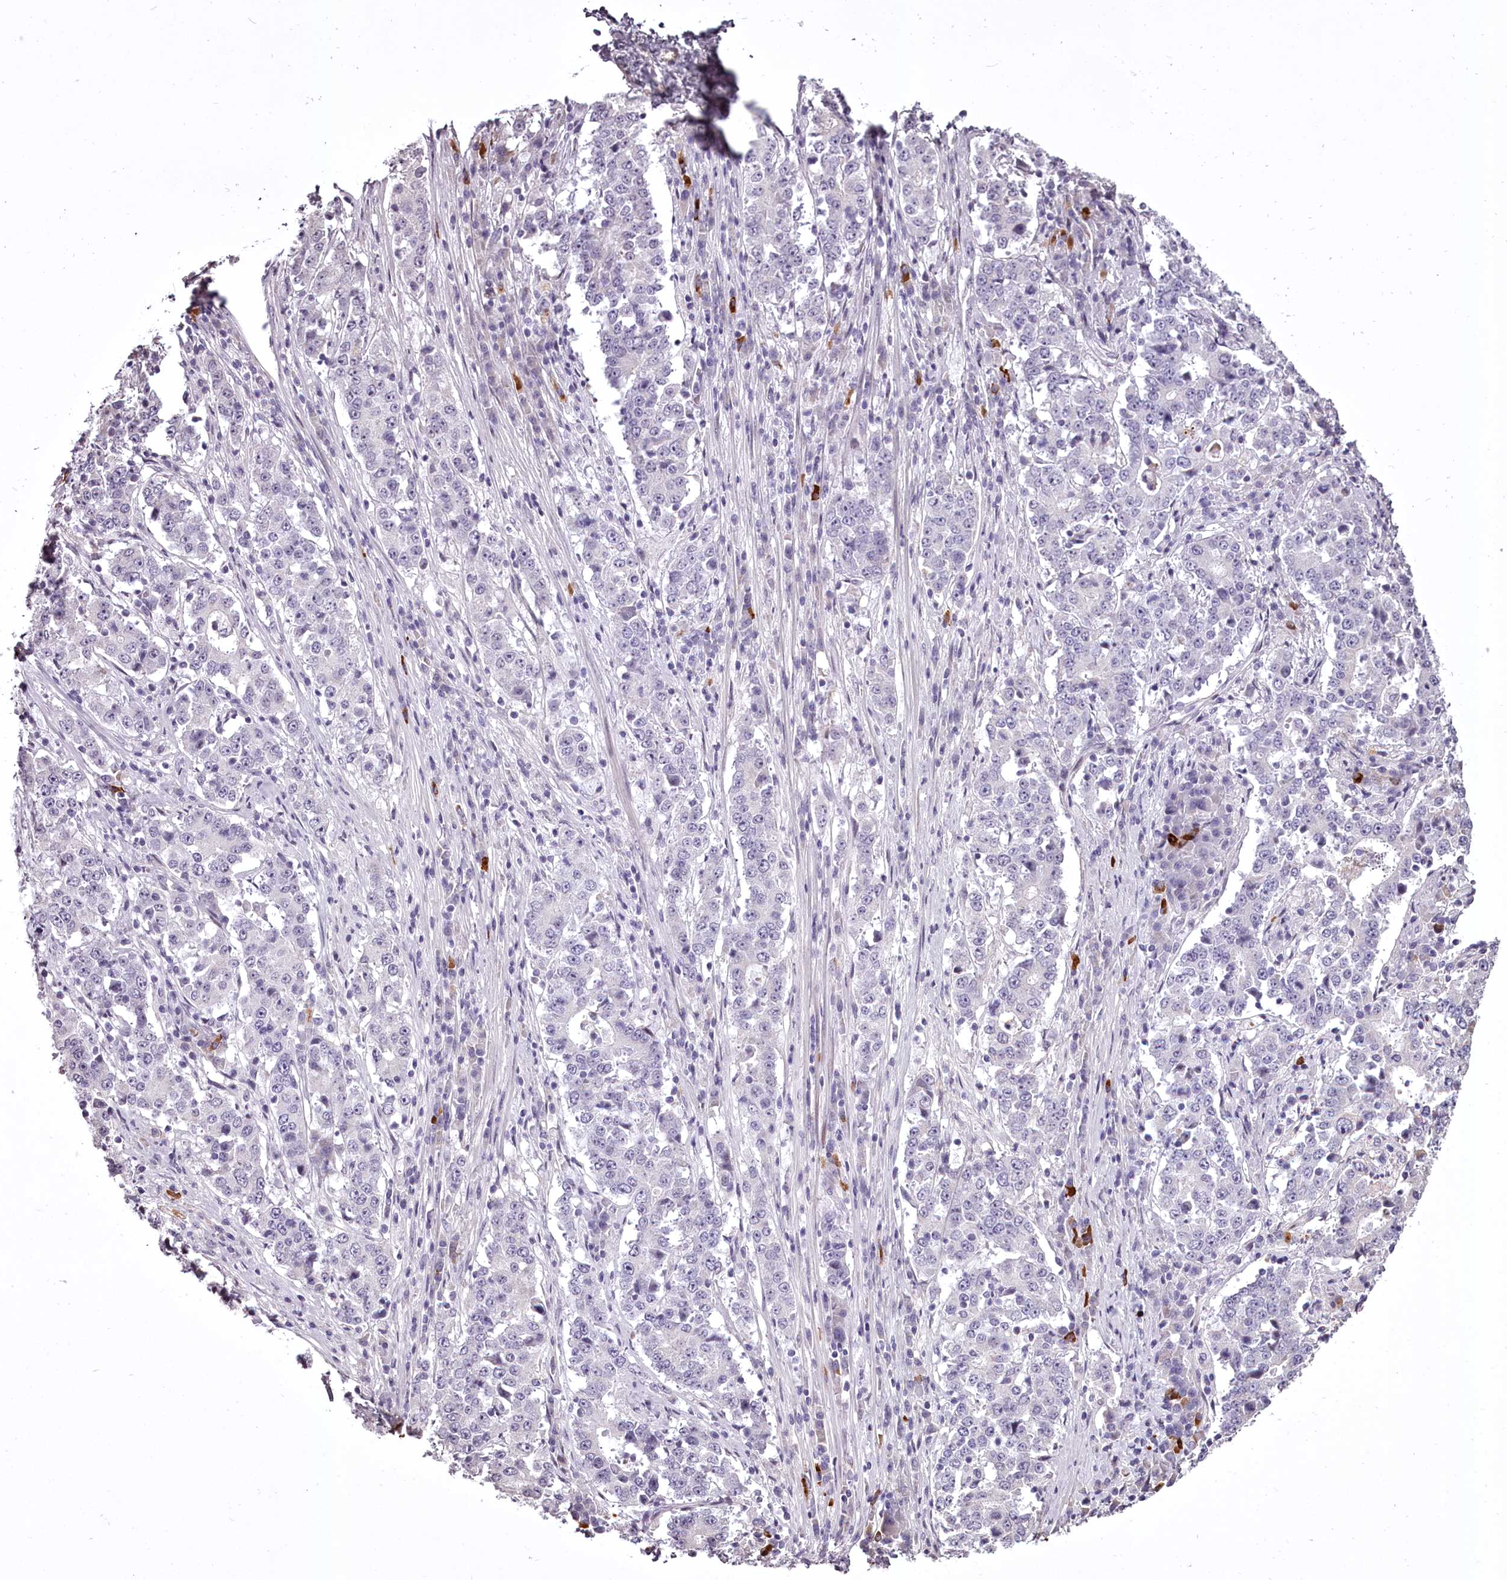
{"staining": {"intensity": "negative", "quantity": "none", "location": "none"}, "tissue": "stomach cancer", "cell_type": "Tumor cells", "image_type": "cancer", "snomed": [{"axis": "morphology", "description": "Adenocarcinoma, NOS"}, {"axis": "topography", "description": "Stomach"}], "caption": "This is a image of immunohistochemistry staining of stomach adenocarcinoma, which shows no staining in tumor cells.", "gene": "C1orf56", "patient": {"sex": "male", "age": 59}}